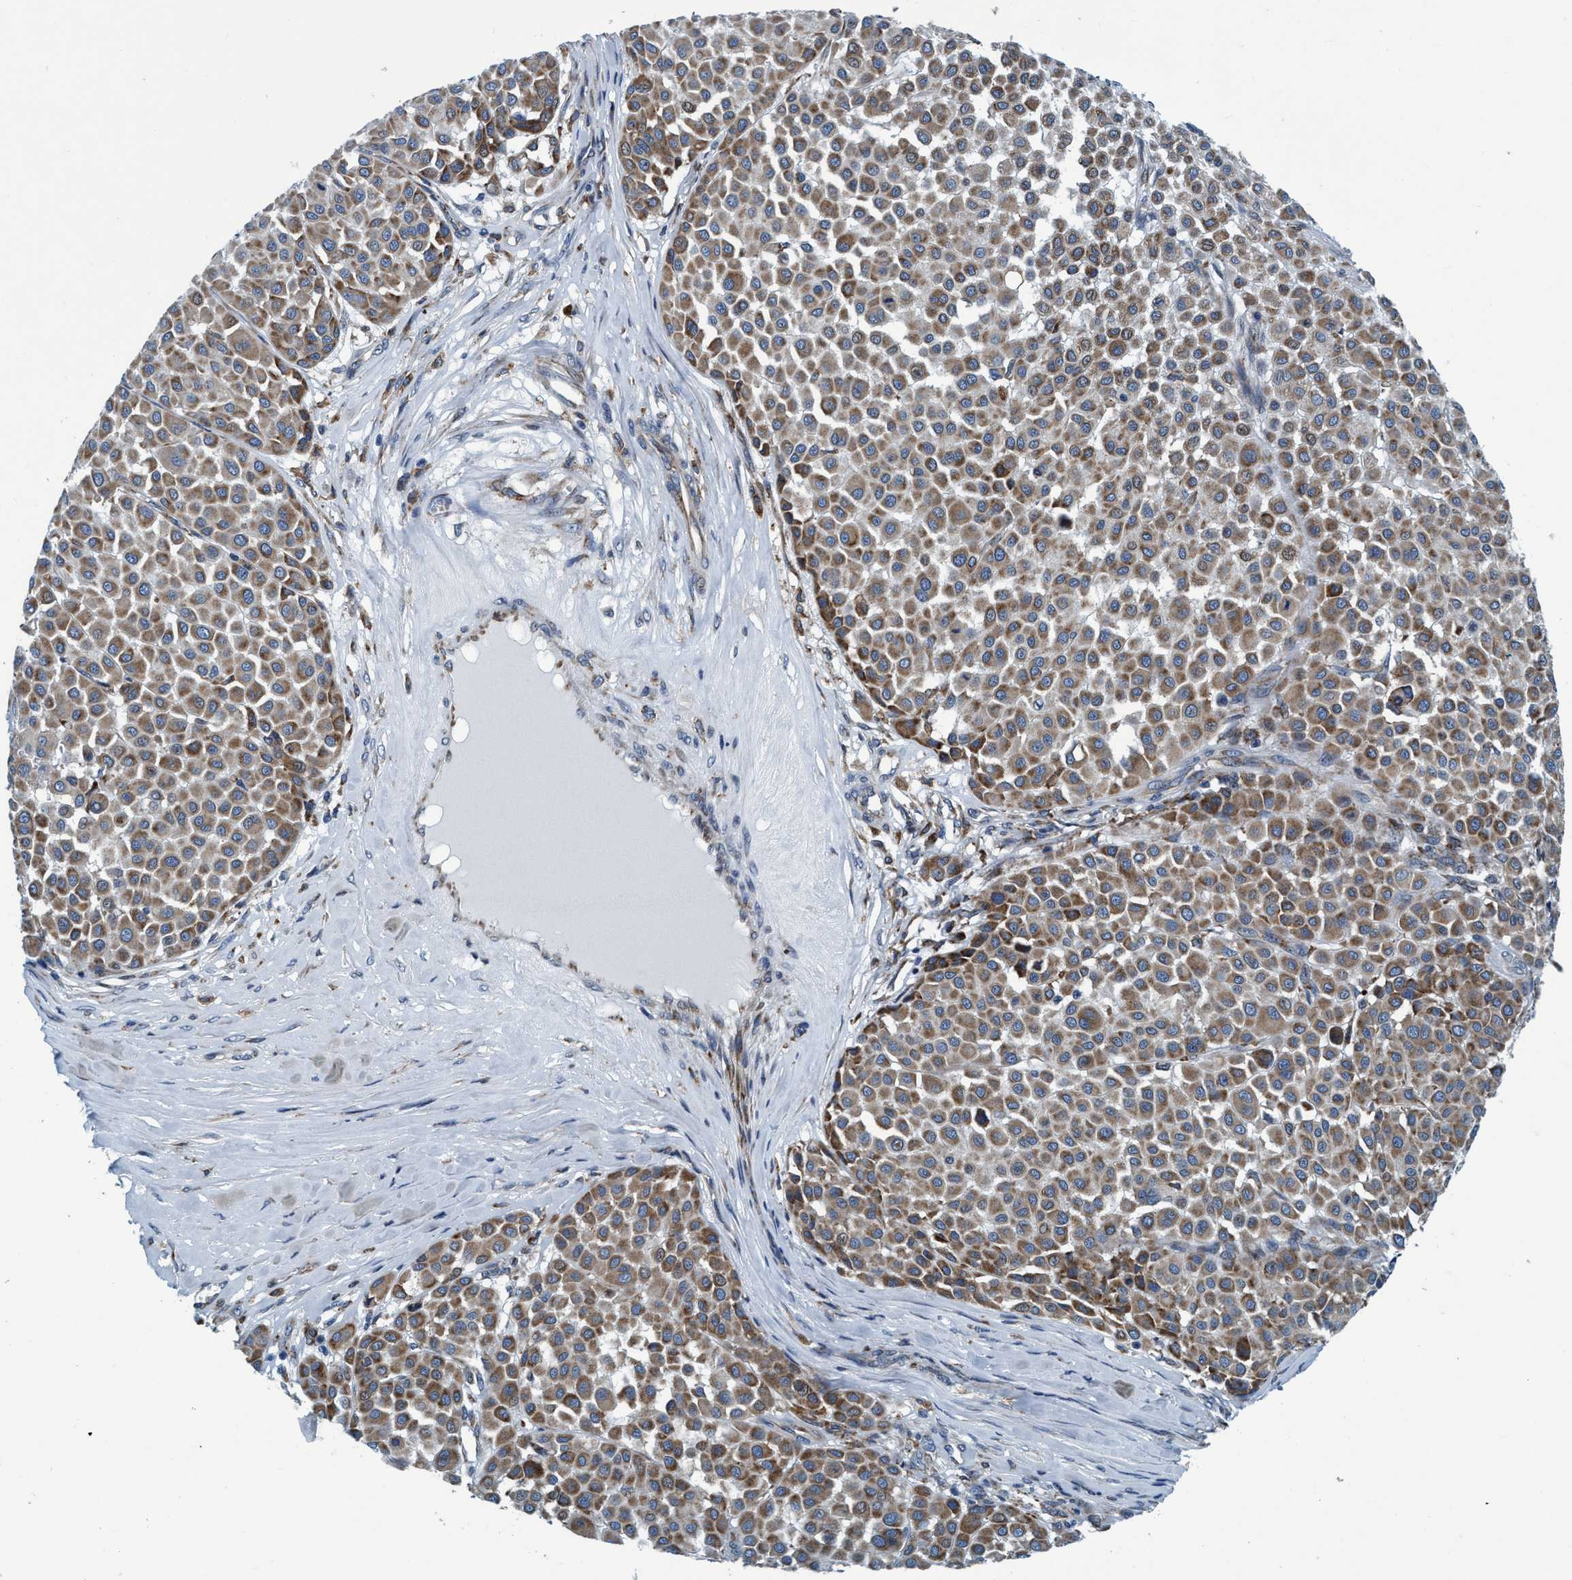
{"staining": {"intensity": "moderate", "quantity": ">75%", "location": "cytoplasmic/membranous"}, "tissue": "melanoma", "cell_type": "Tumor cells", "image_type": "cancer", "snomed": [{"axis": "morphology", "description": "Malignant melanoma, Metastatic site"}, {"axis": "topography", "description": "Soft tissue"}], "caption": "DAB (3,3'-diaminobenzidine) immunohistochemical staining of human melanoma displays moderate cytoplasmic/membranous protein positivity in approximately >75% of tumor cells.", "gene": "ARMC9", "patient": {"sex": "male", "age": 41}}